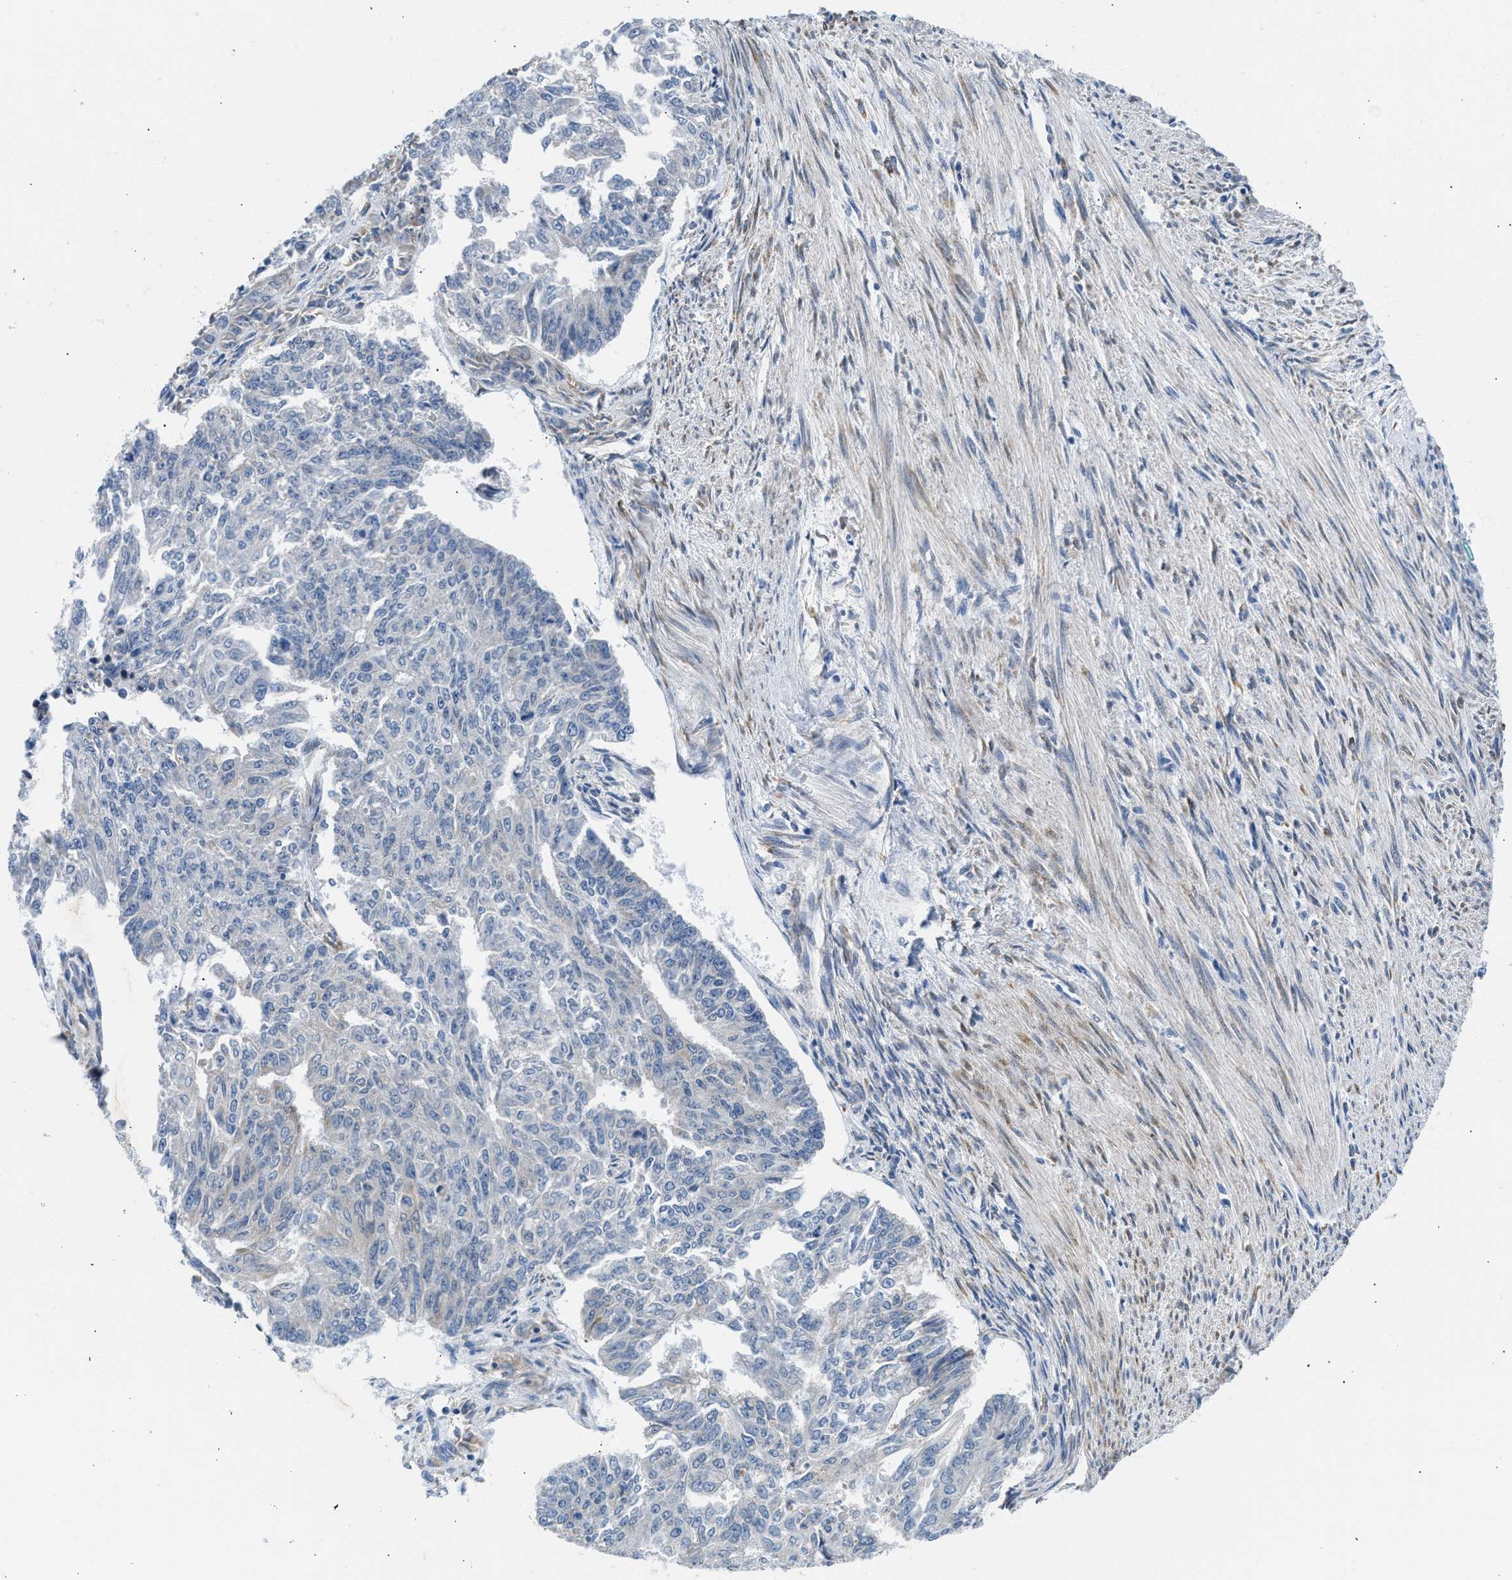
{"staining": {"intensity": "negative", "quantity": "none", "location": "none"}, "tissue": "endometrial cancer", "cell_type": "Tumor cells", "image_type": "cancer", "snomed": [{"axis": "morphology", "description": "Adenocarcinoma, NOS"}, {"axis": "topography", "description": "Endometrium"}], "caption": "DAB immunohistochemical staining of human endometrial cancer shows no significant expression in tumor cells.", "gene": "BNC2", "patient": {"sex": "female", "age": 32}}